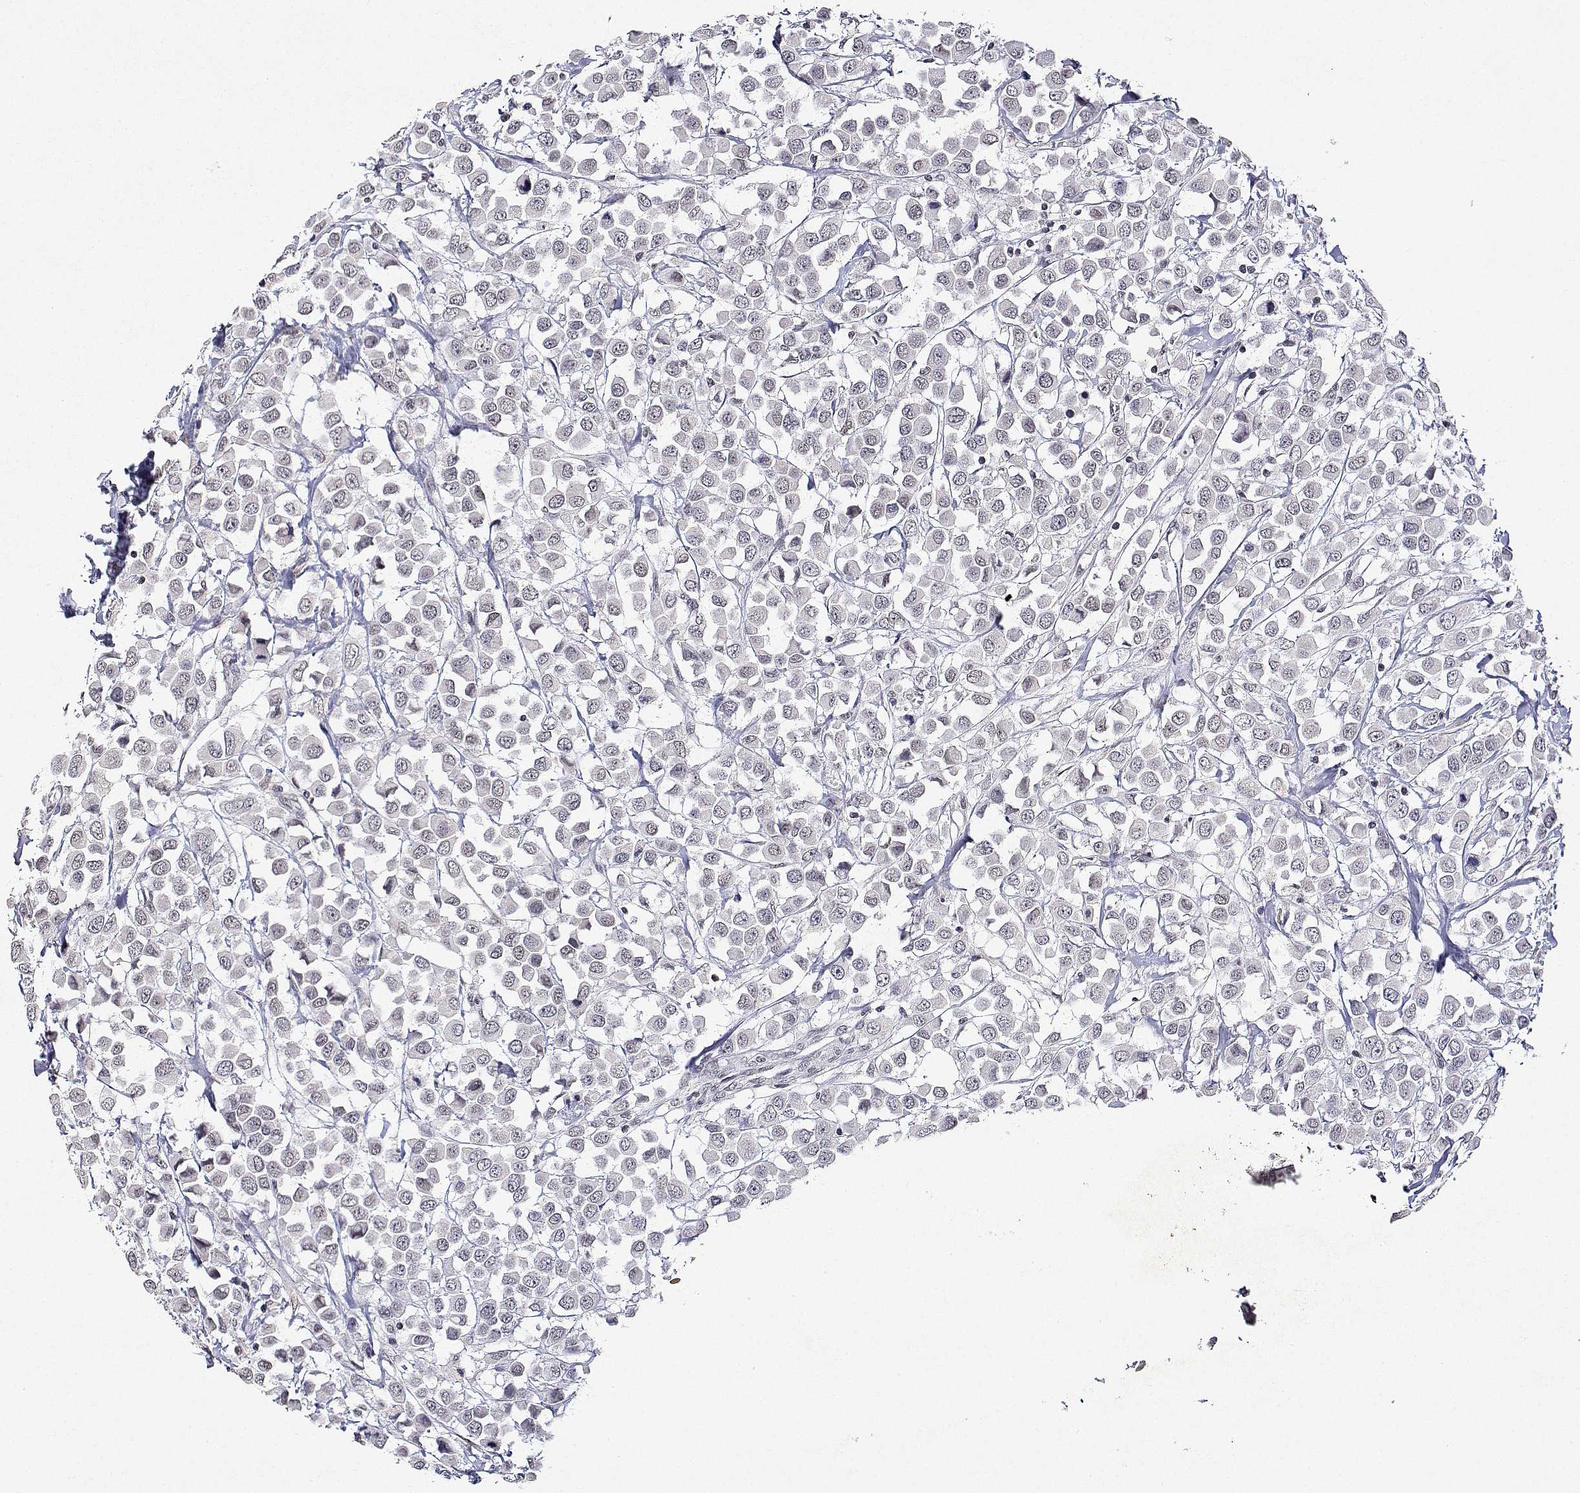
{"staining": {"intensity": "negative", "quantity": "none", "location": "none"}, "tissue": "breast cancer", "cell_type": "Tumor cells", "image_type": "cancer", "snomed": [{"axis": "morphology", "description": "Duct carcinoma"}, {"axis": "topography", "description": "Breast"}], "caption": "Immunohistochemistry (IHC) of human intraductal carcinoma (breast) exhibits no expression in tumor cells.", "gene": "XPC", "patient": {"sex": "female", "age": 61}}